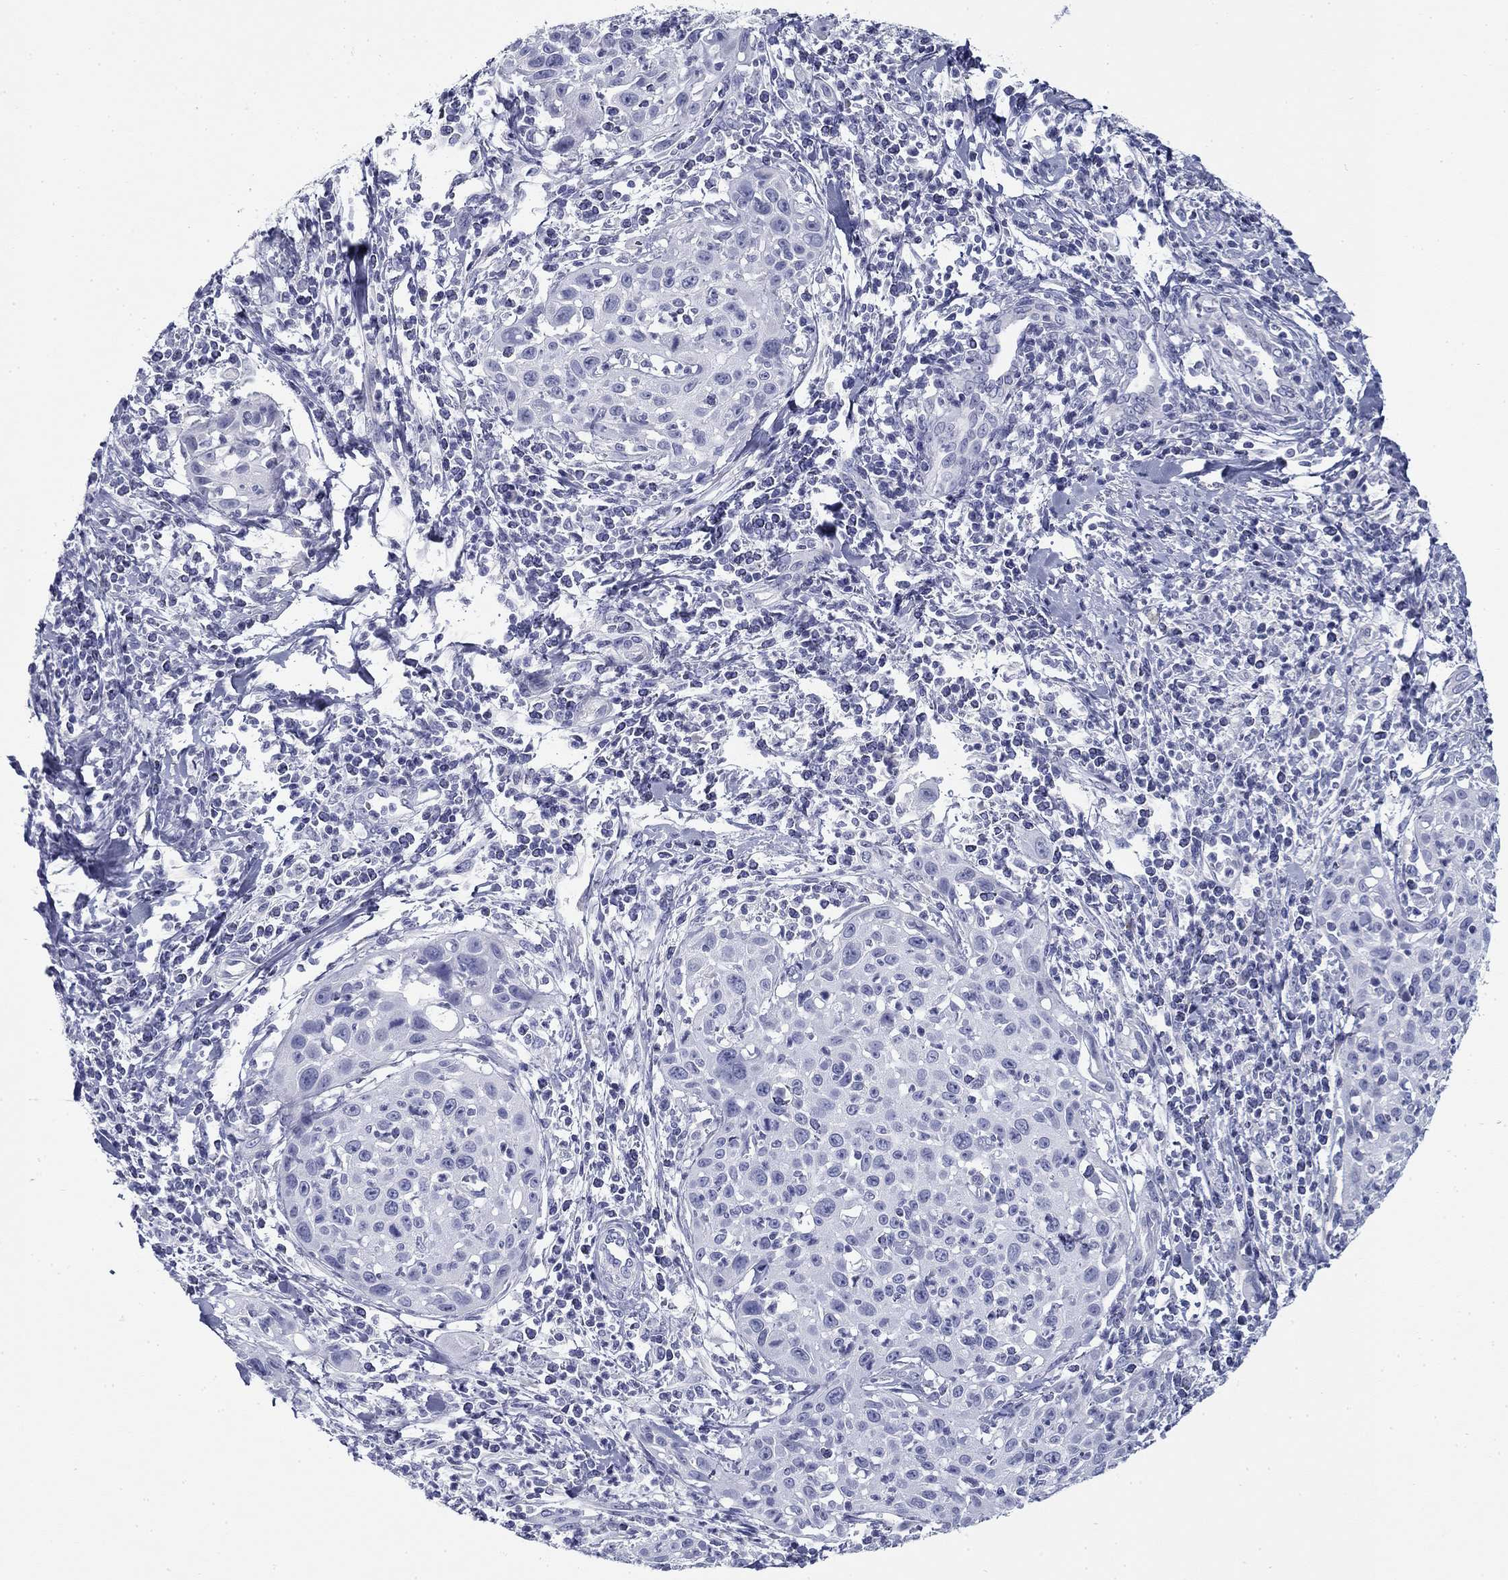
{"staining": {"intensity": "negative", "quantity": "none", "location": "none"}, "tissue": "cervical cancer", "cell_type": "Tumor cells", "image_type": "cancer", "snomed": [{"axis": "morphology", "description": "Squamous cell carcinoma, NOS"}, {"axis": "topography", "description": "Cervix"}], "caption": "IHC photomicrograph of neoplastic tissue: cervical squamous cell carcinoma stained with DAB shows no significant protein expression in tumor cells.", "gene": "ZP2", "patient": {"sex": "female", "age": 26}}